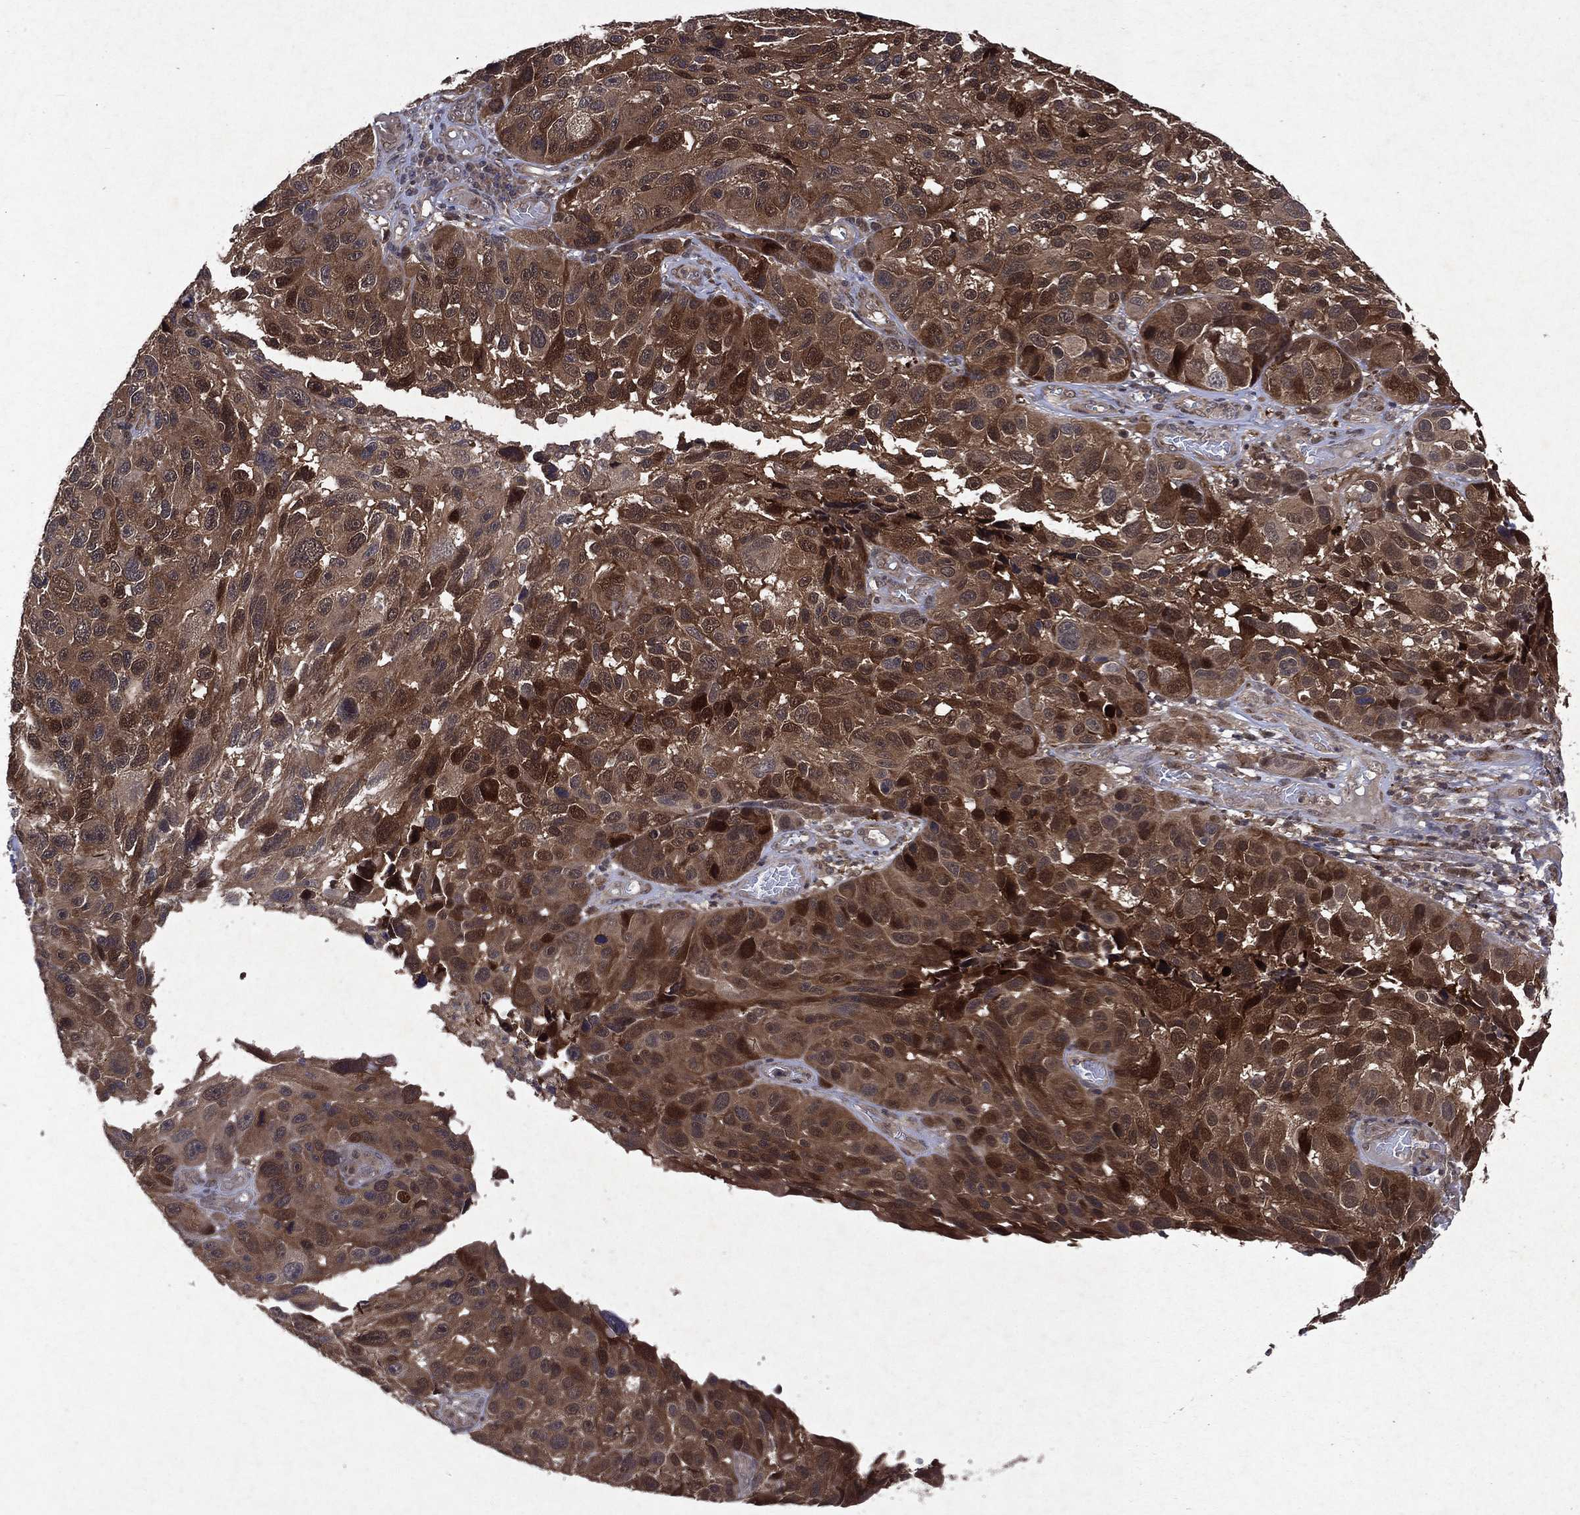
{"staining": {"intensity": "strong", "quantity": "25%-75%", "location": "cytoplasmic/membranous,nuclear"}, "tissue": "melanoma", "cell_type": "Tumor cells", "image_type": "cancer", "snomed": [{"axis": "morphology", "description": "Malignant melanoma, NOS"}, {"axis": "topography", "description": "Skin"}], "caption": "Immunohistochemical staining of human melanoma exhibits high levels of strong cytoplasmic/membranous and nuclear protein positivity in approximately 25%-75% of tumor cells.", "gene": "MTAP", "patient": {"sex": "male", "age": 53}}